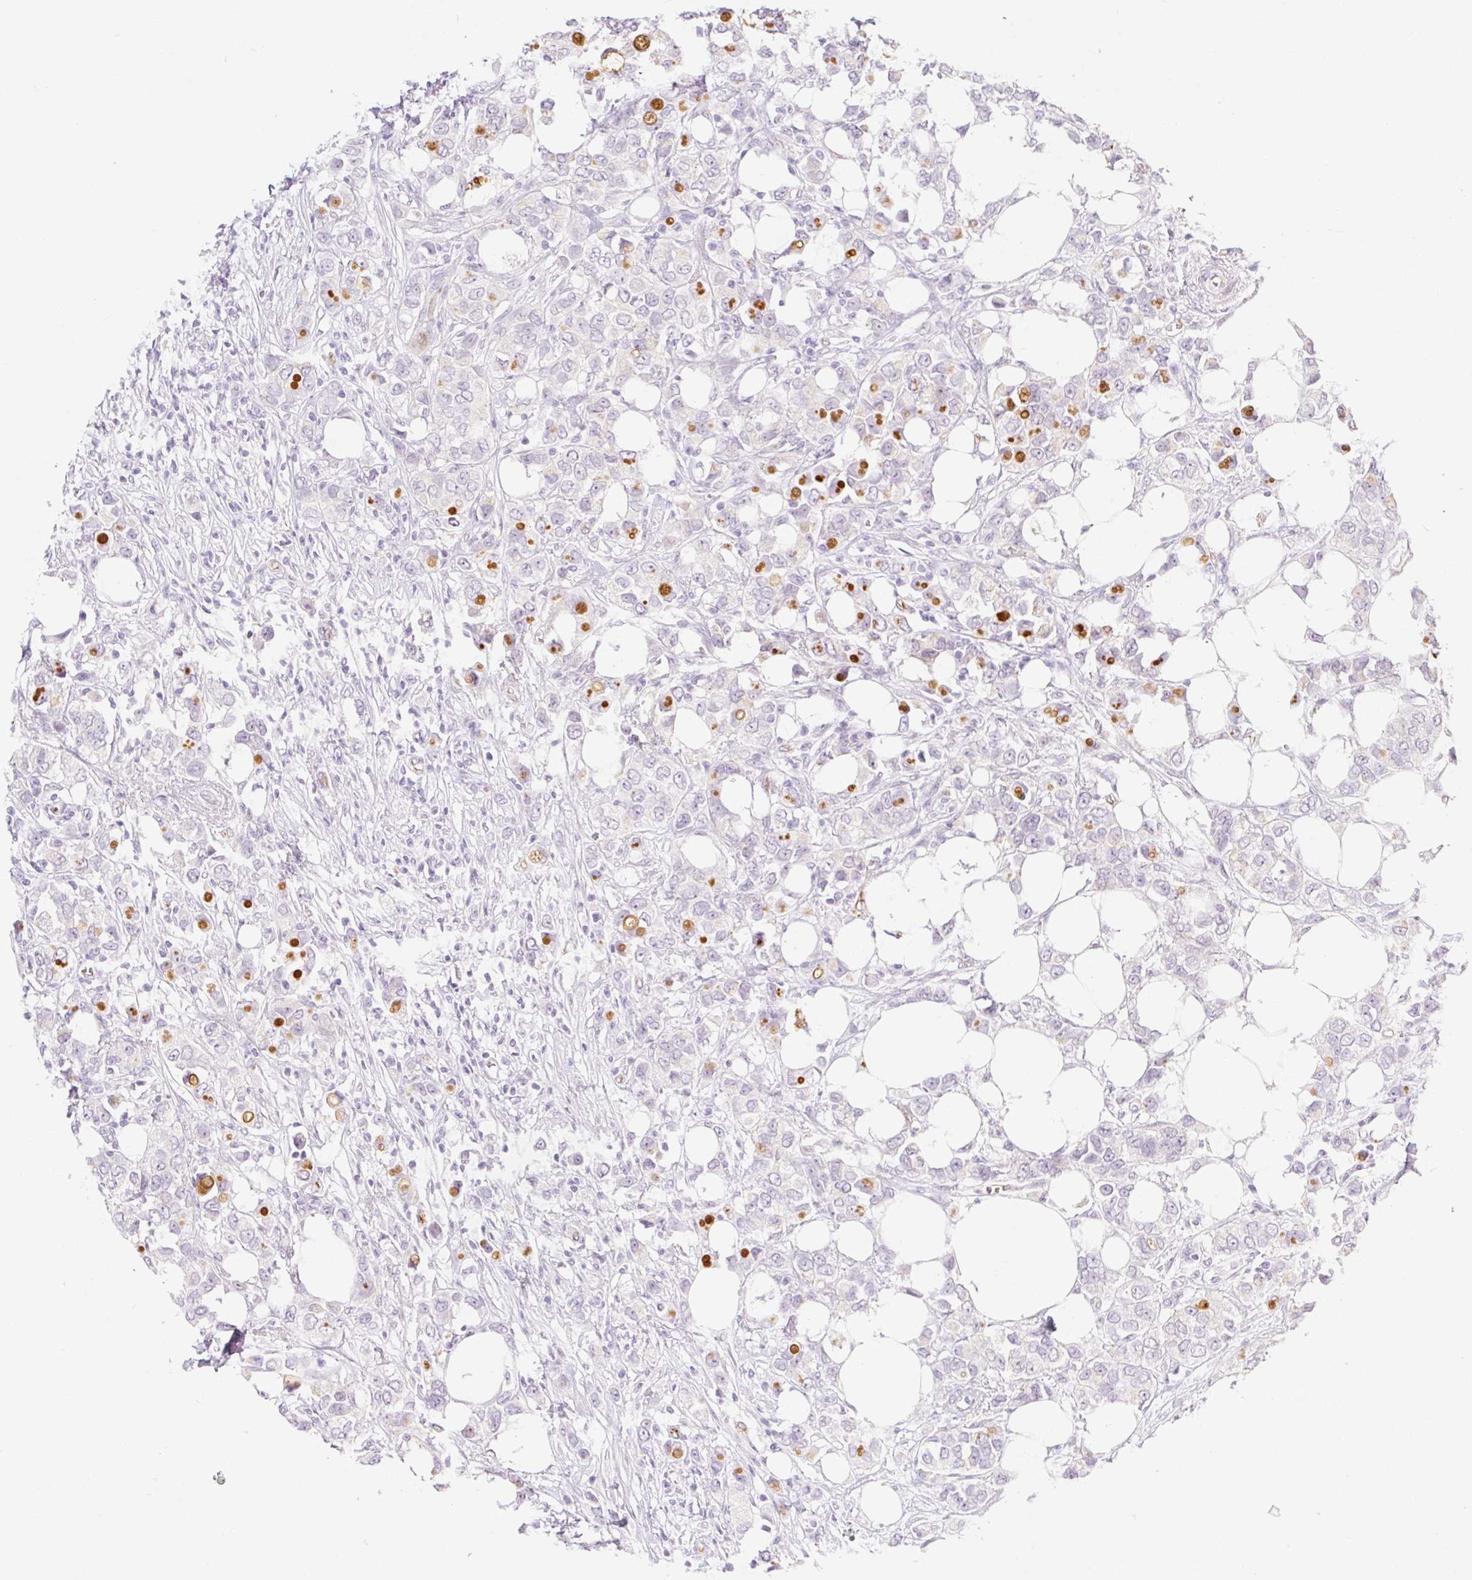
{"staining": {"intensity": "negative", "quantity": "none", "location": "none"}, "tissue": "breast cancer", "cell_type": "Tumor cells", "image_type": "cancer", "snomed": [{"axis": "morphology", "description": "Lobular carcinoma"}, {"axis": "topography", "description": "Breast"}], "caption": "High power microscopy micrograph of an immunohistochemistry micrograph of breast lobular carcinoma, revealing no significant positivity in tumor cells. (Stains: DAB immunohistochemistry (IHC) with hematoxylin counter stain, Microscopy: brightfield microscopy at high magnification).", "gene": "TAF1L", "patient": {"sex": "female", "age": 91}}